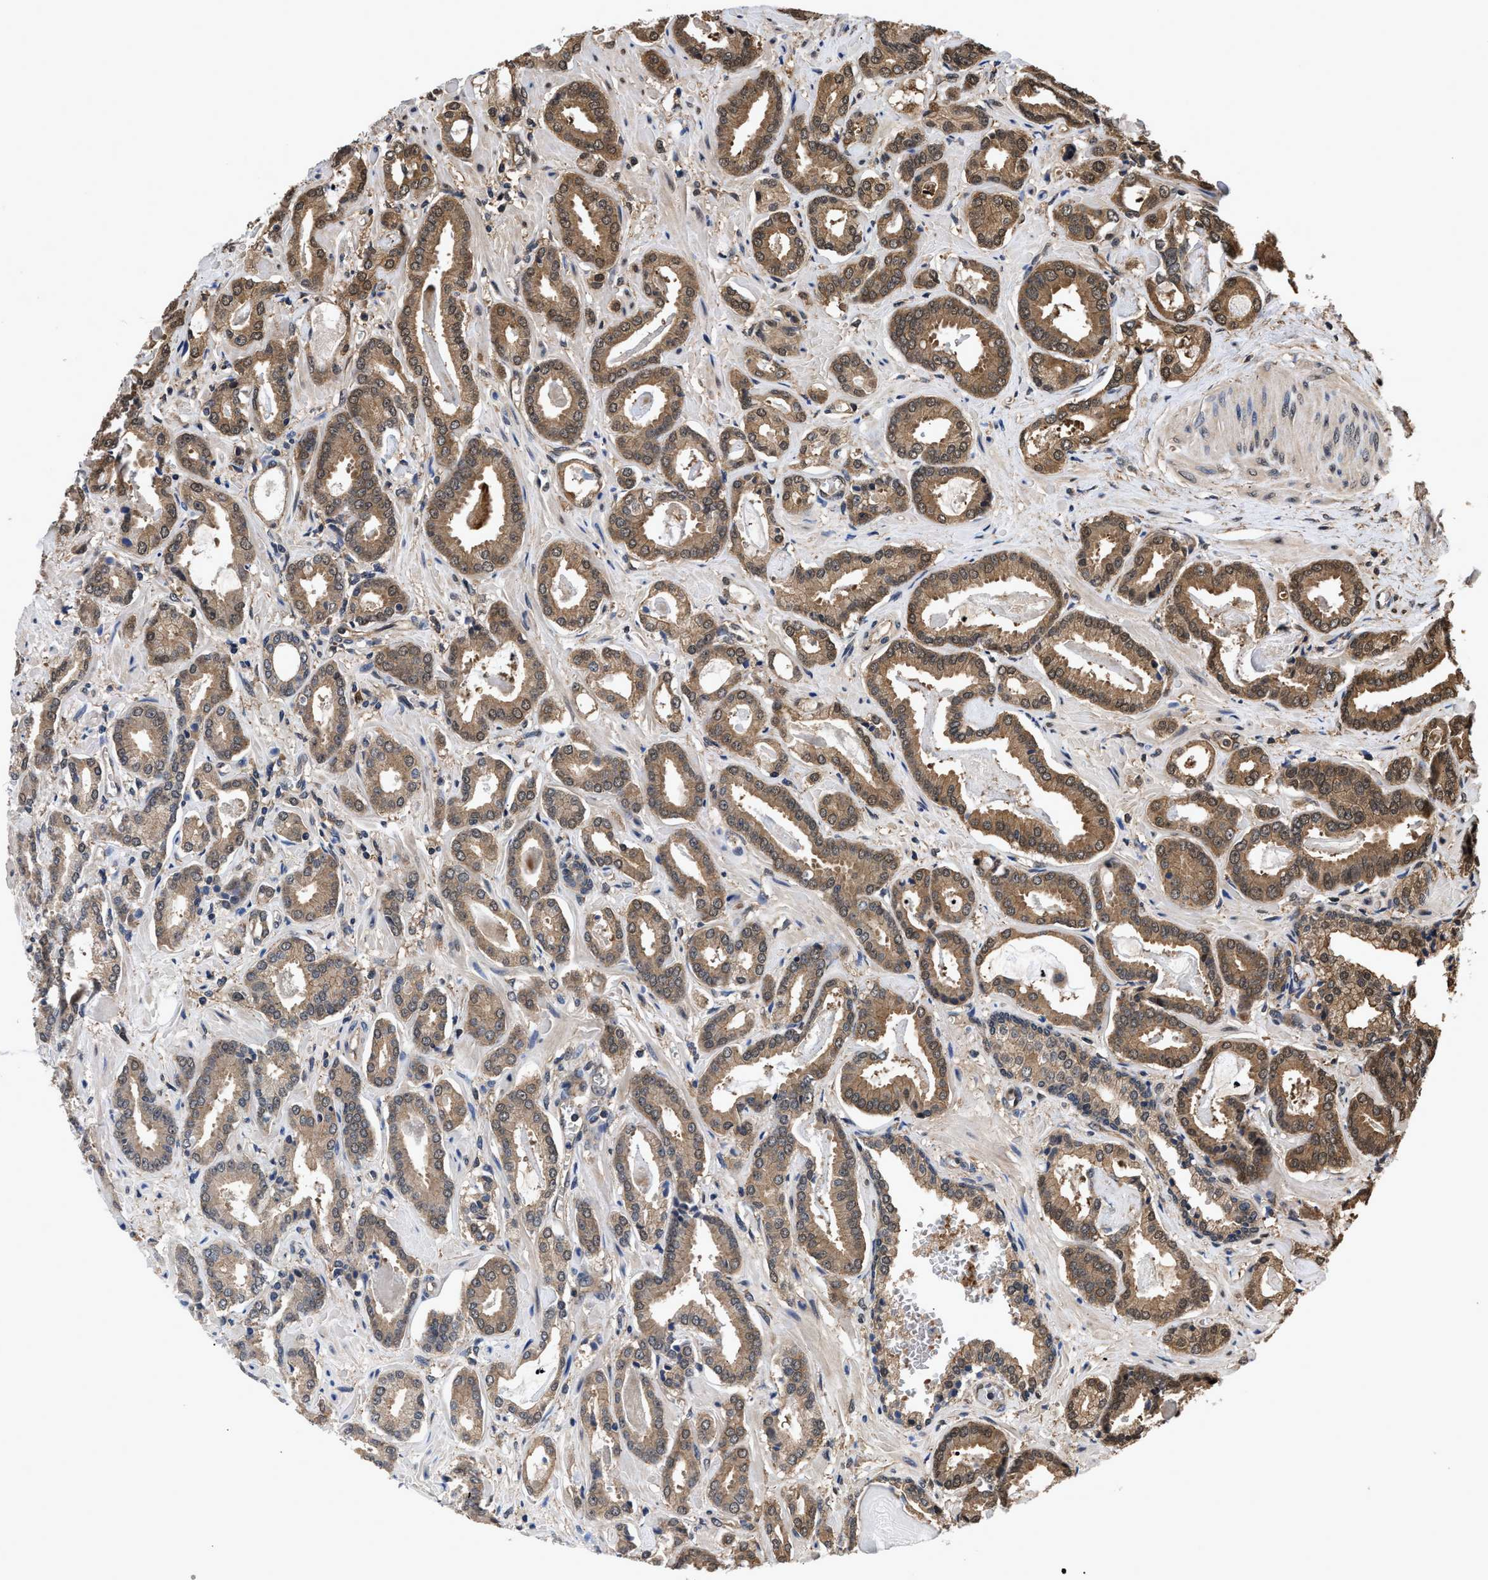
{"staining": {"intensity": "moderate", "quantity": ">75%", "location": "cytoplasmic/membranous,nuclear"}, "tissue": "prostate cancer", "cell_type": "Tumor cells", "image_type": "cancer", "snomed": [{"axis": "morphology", "description": "Adenocarcinoma, Low grade"}, {"axis": "topography", "description": "Prostate"}], "caption": "High-magnification brightfield microscopy of prostate adenocarcinoma (low-grade) stained with DAB (brown) and counterstained with hematoxylin (blue). tumor cells exhibit moderate cytoplasmic/membranous and nuclear positivity is present in approximately>75% of cells.", "gene": "SCAI", "patient": {"sex": "male", "age": 53}}